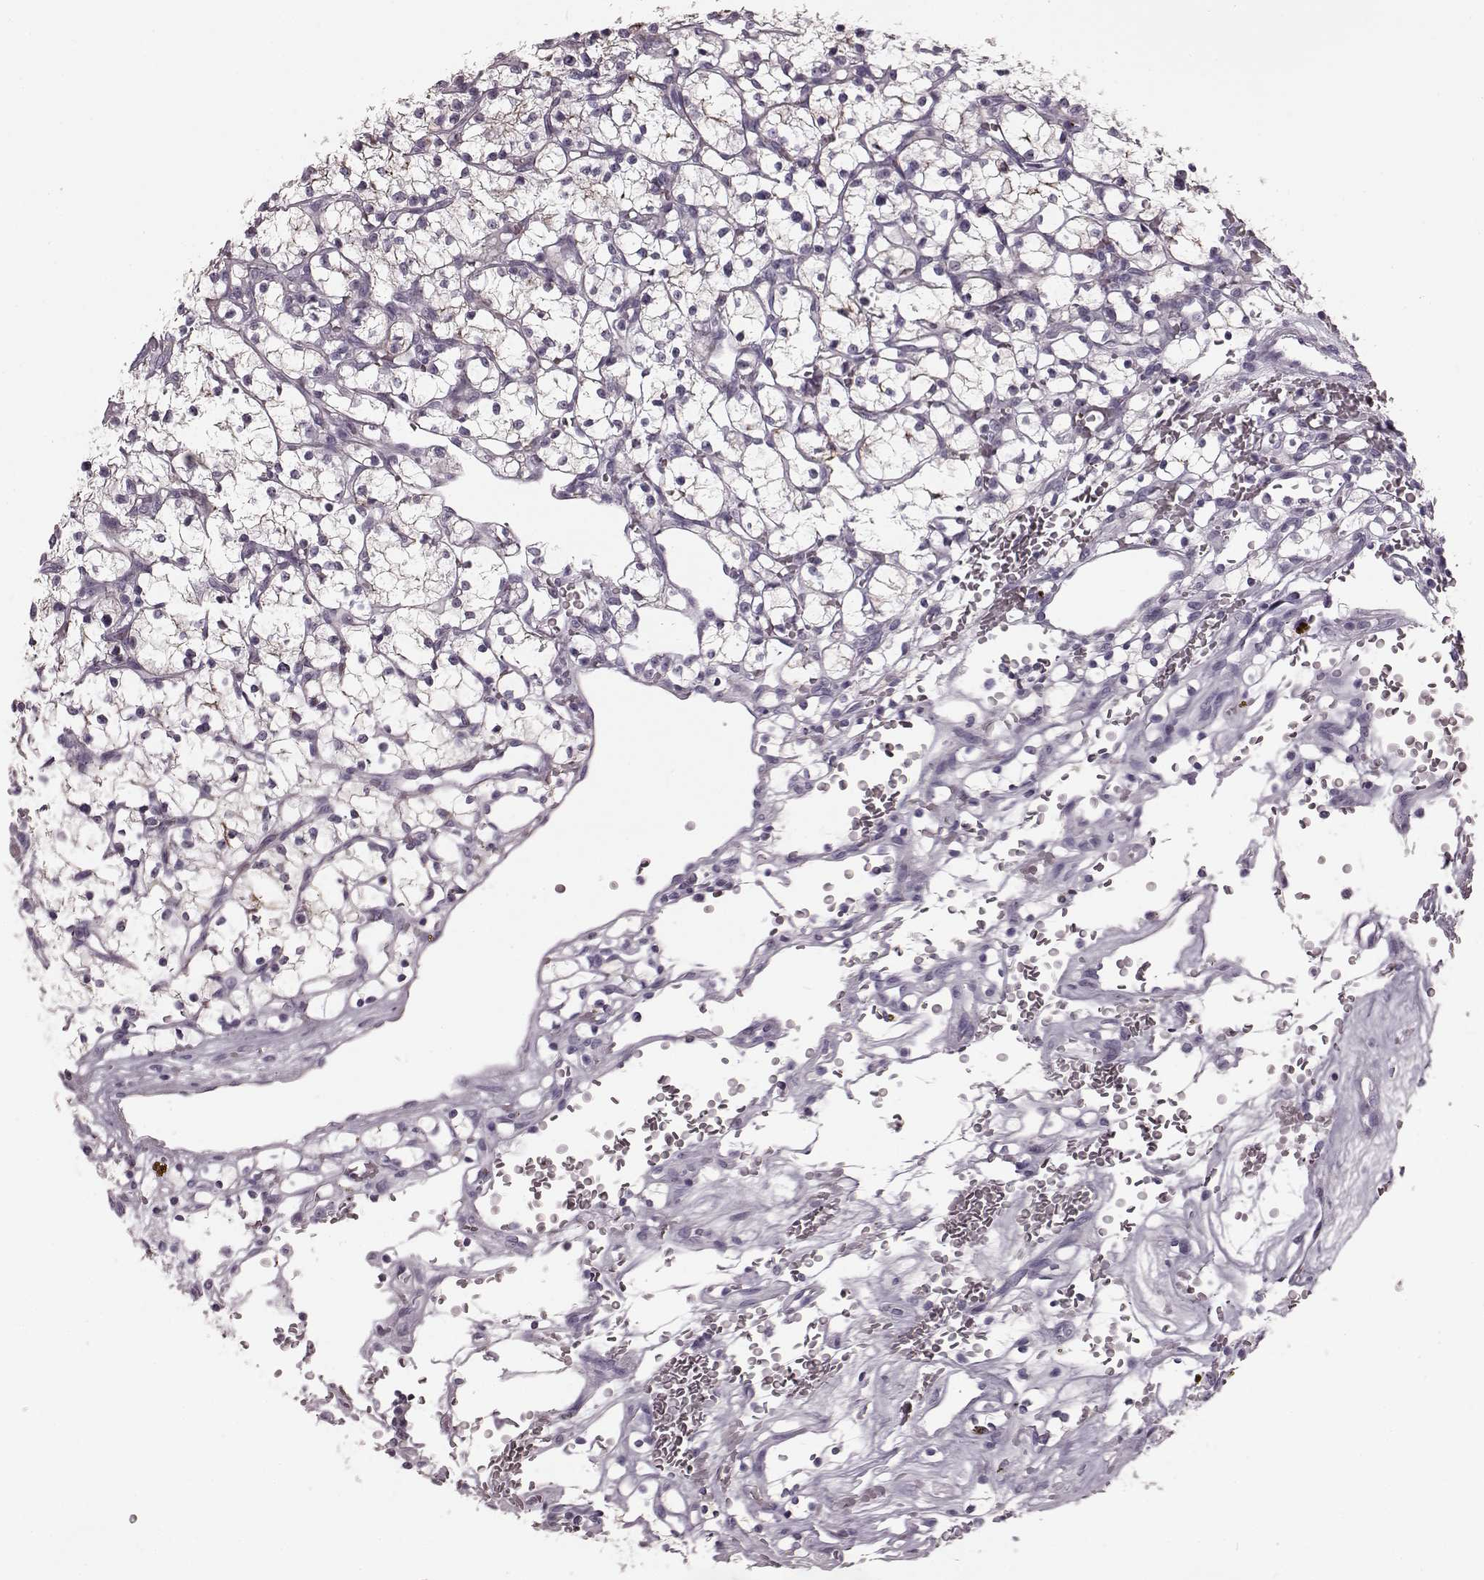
{"staining": {"intensity": "negative", "quantity": "none", "location": "none"}, "tissue": "renal cancer", "cell_type": "Tumor cells", "image_type": "cancer", "snomed": [{"axis": "morphology", "description": "Adenocarcinoma, NOS"}, {"axis": "topography", "description": "Kidney"}], "caption": "Renal adenocarcinoma stained for a protein using immunohistochemistry (IHC) shows no expression tumor cells.", "gene": "CST7", "patient": {"sex": "female", "age": 64}}